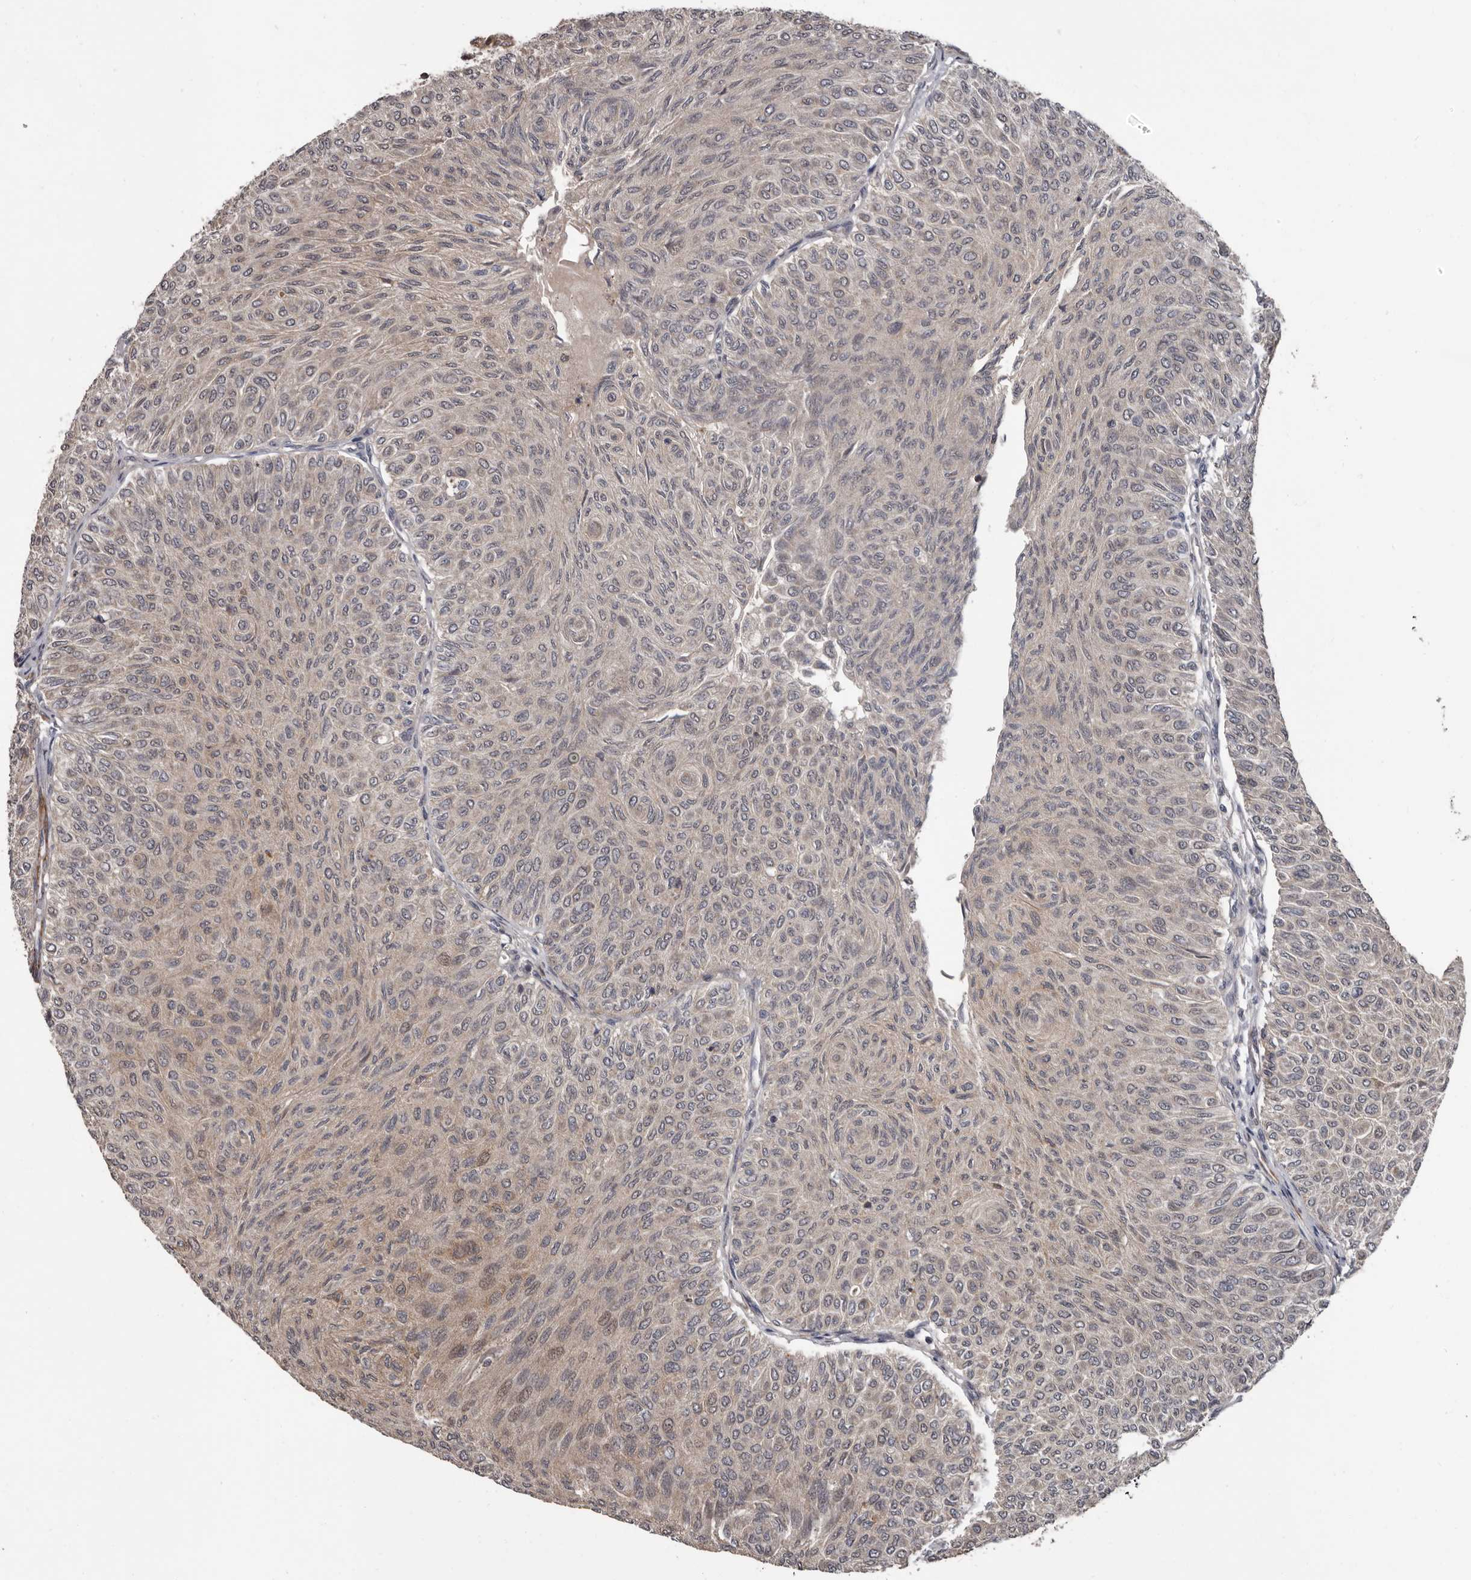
{"staining": {"intensity": "weak", "quantity": "25%-75%", "location": "cytoplasmic/membranous"}, "tissue": "urothelial cancer", "cell_type": "Tumor cells", "image_type": "cancer", "snomed": [{"axis": "morphology", "description": "Urothelial carcinoma, Low grade"}, {"axis": "topography", "description": "Urinary bladder"}], "caption": "IHC image of urothelial cancer stained for a protein (brown), which shows low levels of weak cytoplasmic/membranous positivity in about 25%-75% of tumor cells.", "gene": "FGFR4", "patient": {"sex": "male", "age": 78}}